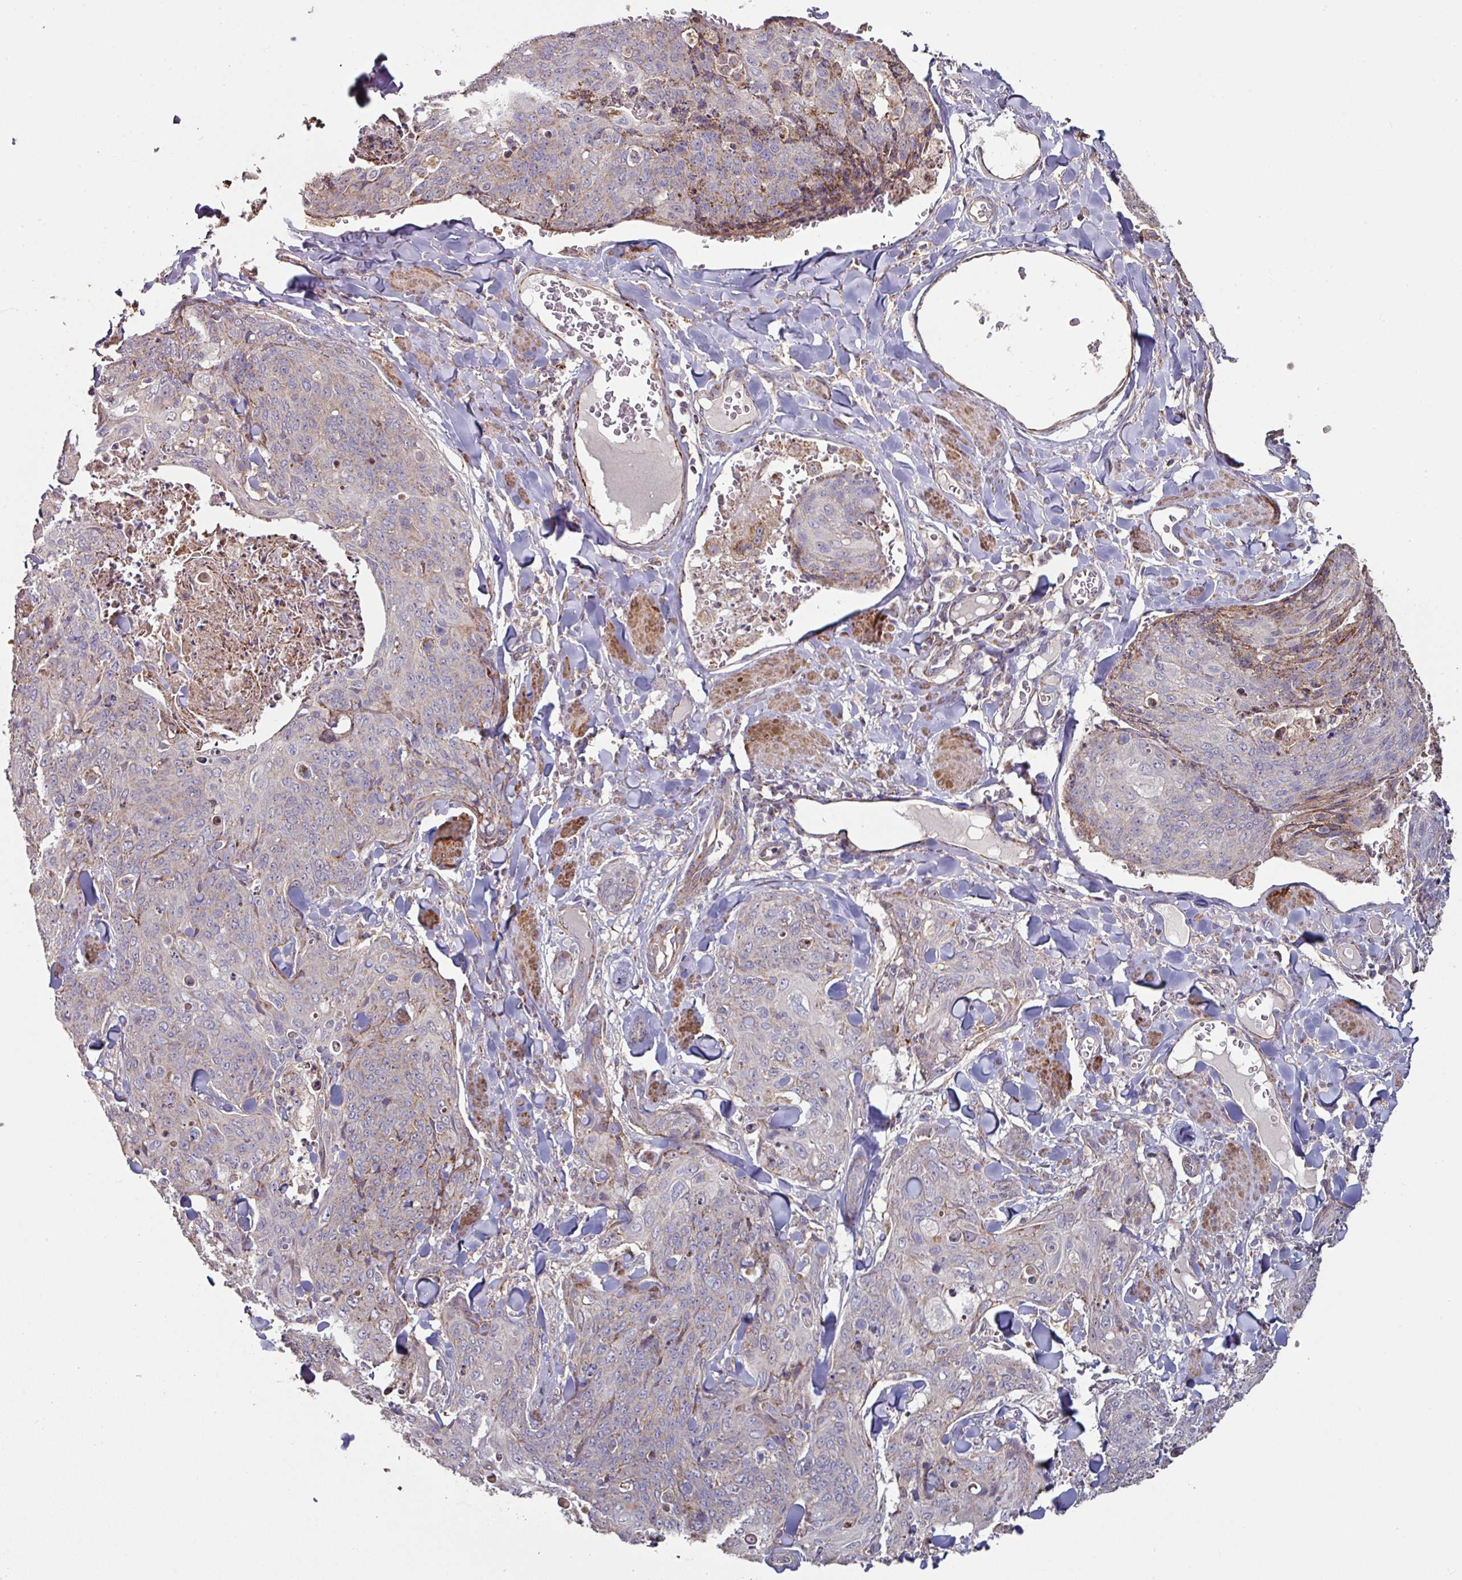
{"staining": {"intensity": "weak", "quantity": "<25%", "location": "cytoplasmic/membranous"}, "tissue": "skin cancer", "cell_type": "Tumor cells", "image_type": "cancer", "snomed": [{"axis": "morphology", "description": "Squamous cell carcinoma, NOS"}, {"axis": "topography", "description": "Skin"}, {"axis": "topography", "description": "Vulva"}], "caption": "A high-resolution photomicrograph shows immunohistochemistry staining of skin cancer (squamous cell carcinoma), which exhibits no significant expression in tumor cells.", "gene": "OR2D3", "patient": {"sex": "female", "age": 85}}